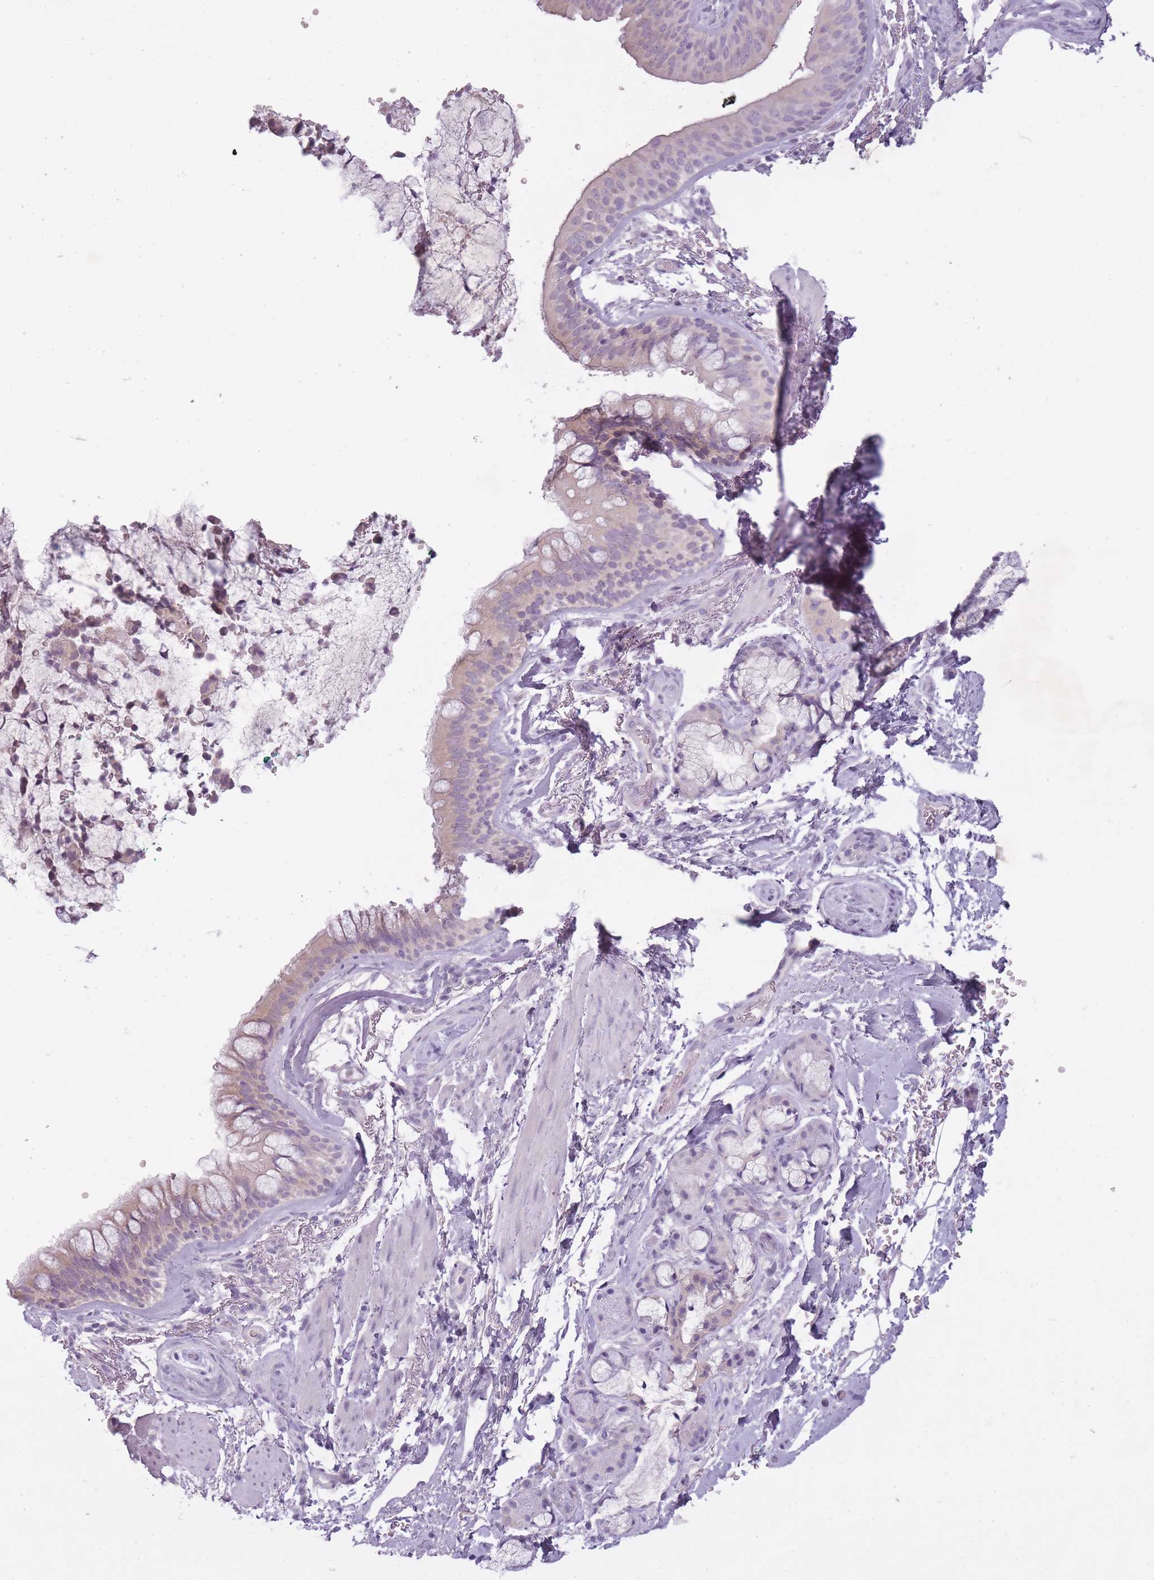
{"staining": {"intensity": "negative", "quantity": "none", "location": "none"}, "tissue": "adipose tissue", "cell_type": "Adipocytes", "image_type": "normal", "snomed": [{"axis": "morphology", "description": "Normal tissue, NOS"}, {"axis": "topography", "description": "Cartilage tissue"}, {"axis": "topography", "description": "Bronchus"}], "caption": "An immunohistochemistry (IHC) image of unremarkable adipose tissue is shown. There is no staining in adipocytes of adipose tissue. (Stains: DAB IHC with hematoxylin counter stain, Microscopy: brightfield microscopy at high magnification).", "gene": "FAM43B", "patient": {"sex": "female", "age": 72}}